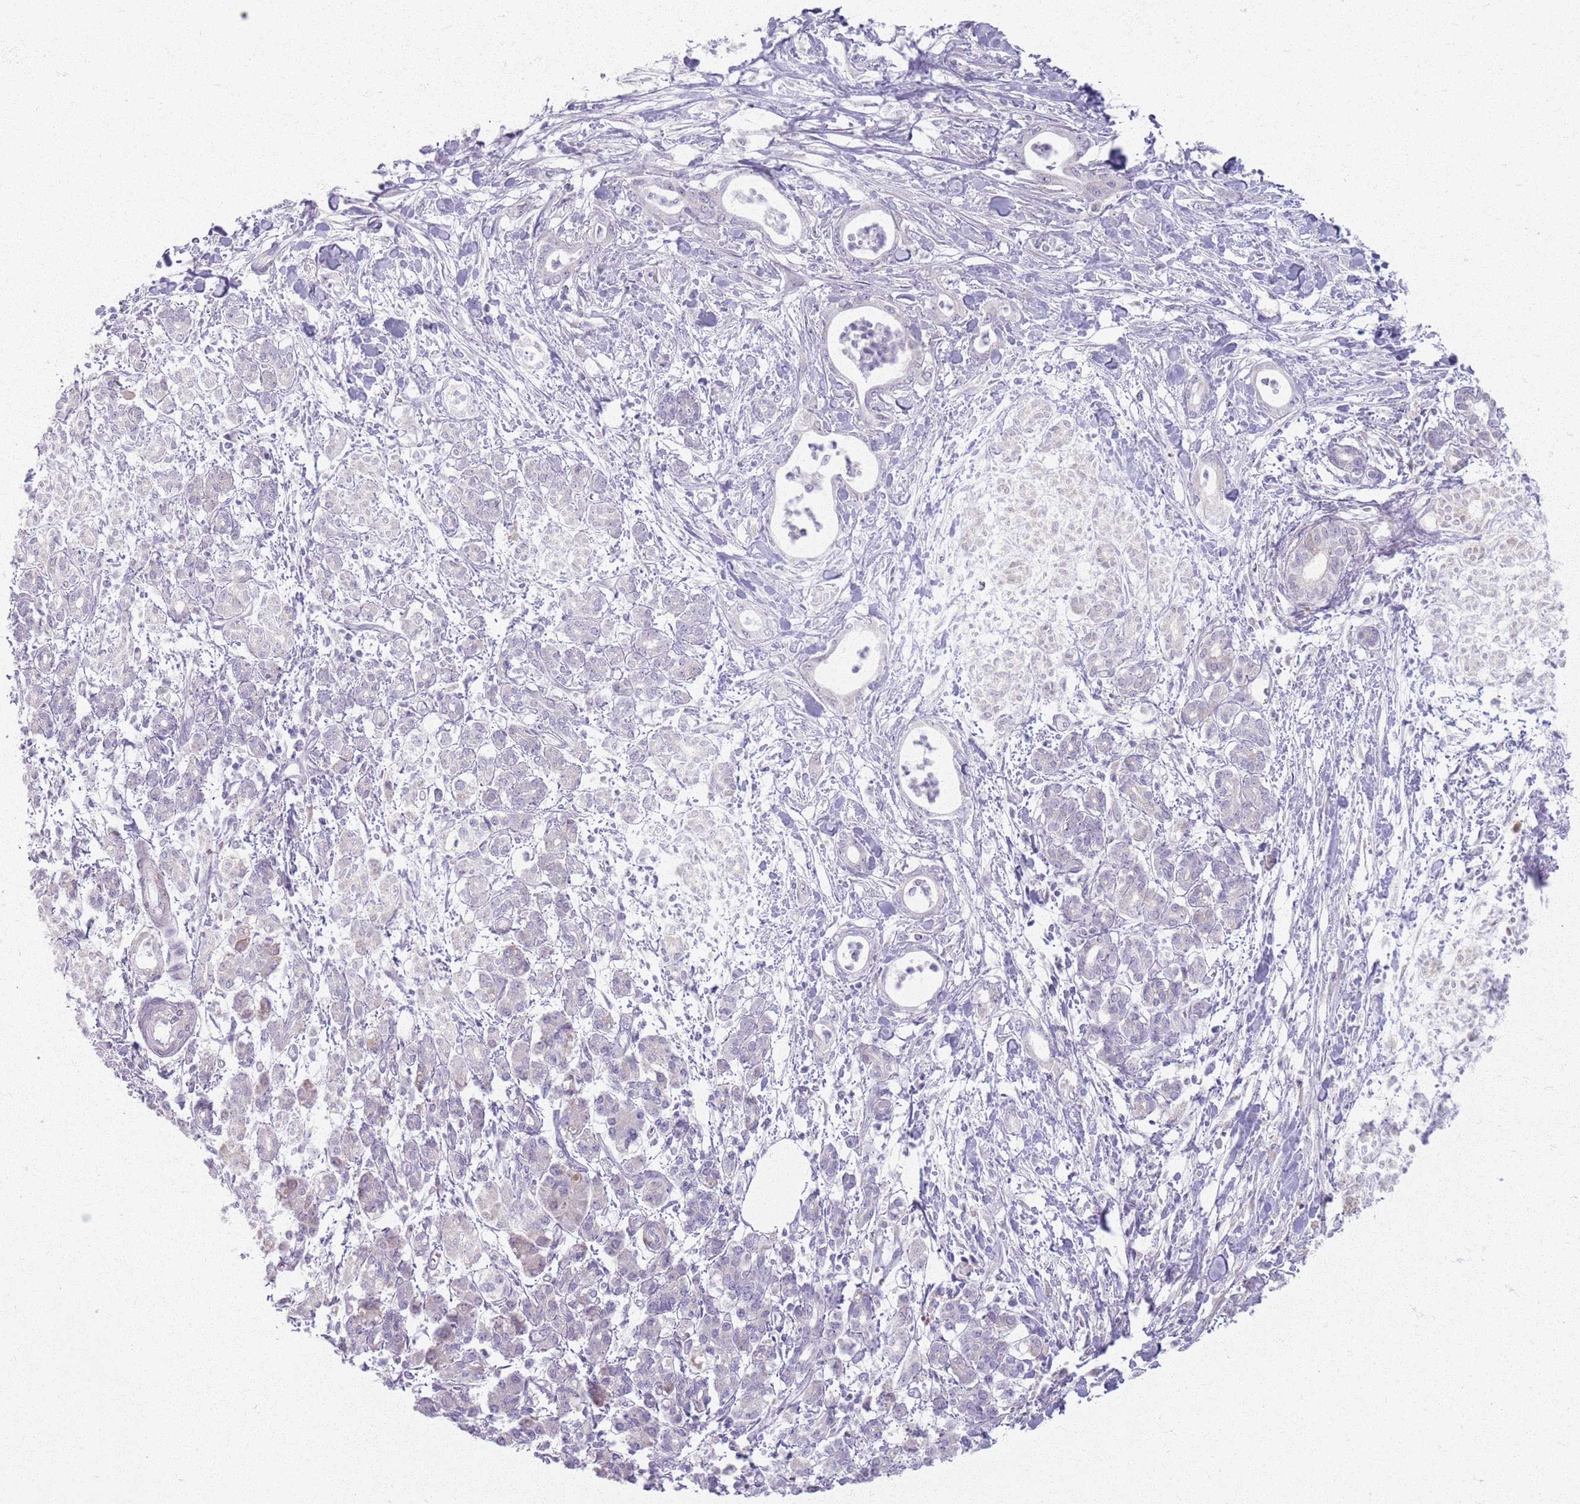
{"staining": {"intensity": "negative", "quantity": "none", "location": "none"}, "tissue": "pancreatic cancer", "cell_type": "Tumor cells", "image_type": "cancer", "snomed": [{"axis": "morphology", "description": "Adenocarcinoma, NOS"}, {"axis": "topography", "description": "Pancreas"}], "caption": "This is an immunohistochemistry image of human pancreatic cancer (adenocarcinoma). There is no staining in tumor cells.", "gene": "CRIPT", "patient": {"sex": "female", "age": 55}}